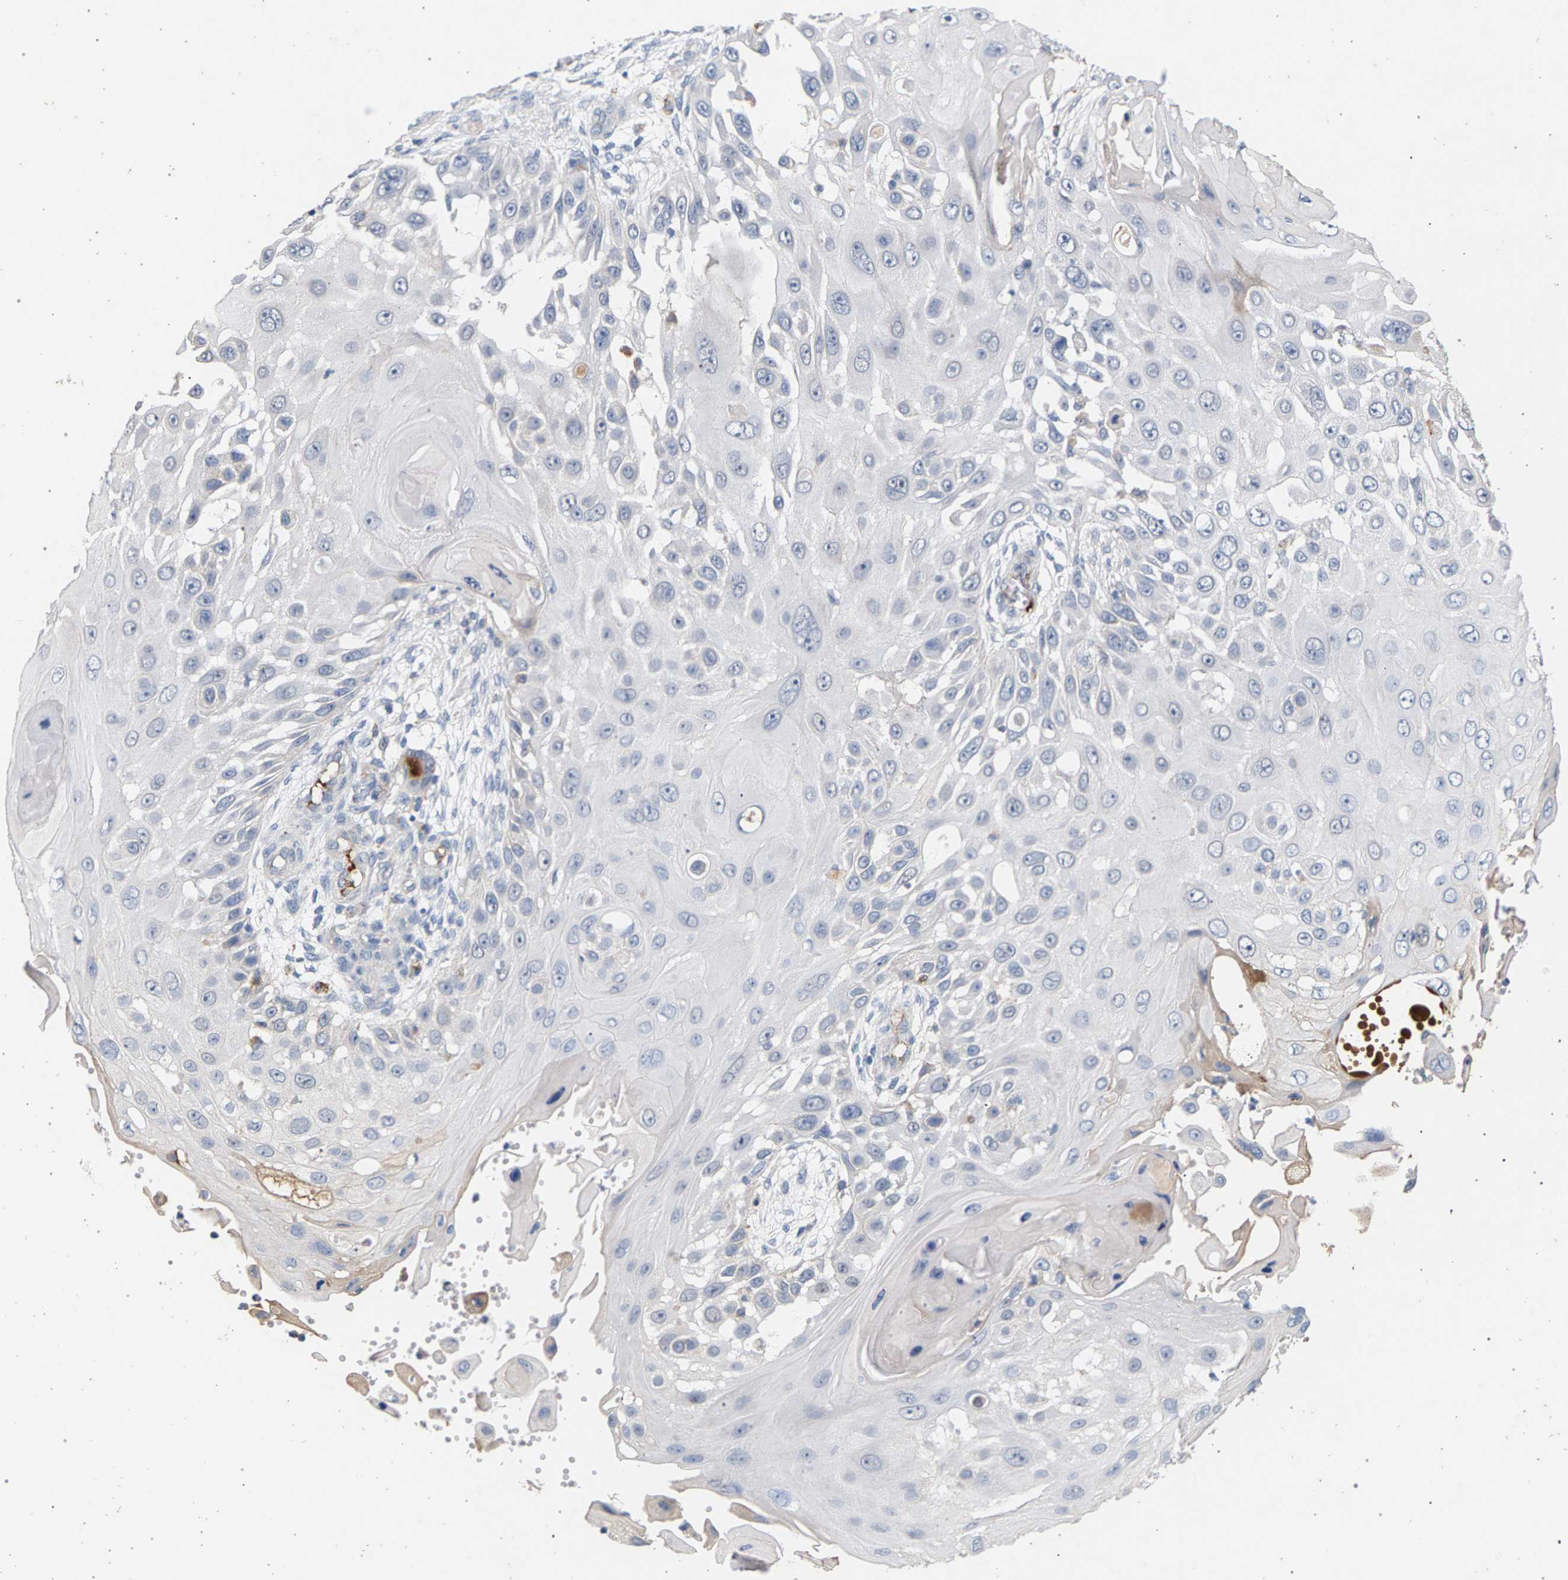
{"staining": {"intensity": "negative", "quantity": "none", "location": "none"}, "tissue": "skin cancer", "cell_type": "Tumor cells", "image_type": "cancer", "snomed": [{"axis": "morphology", "description": "Squamous cell carcinoma, NOS"}, {"axis": "topography", "description": "Skin"}], "caption": "Squamous cell carcinoma (skin) was stained to show a protein in brown. There is no significant expression in tumor cells.", "gene": "MAMDC2", "patient": {"sex": "female", "age": 44}}